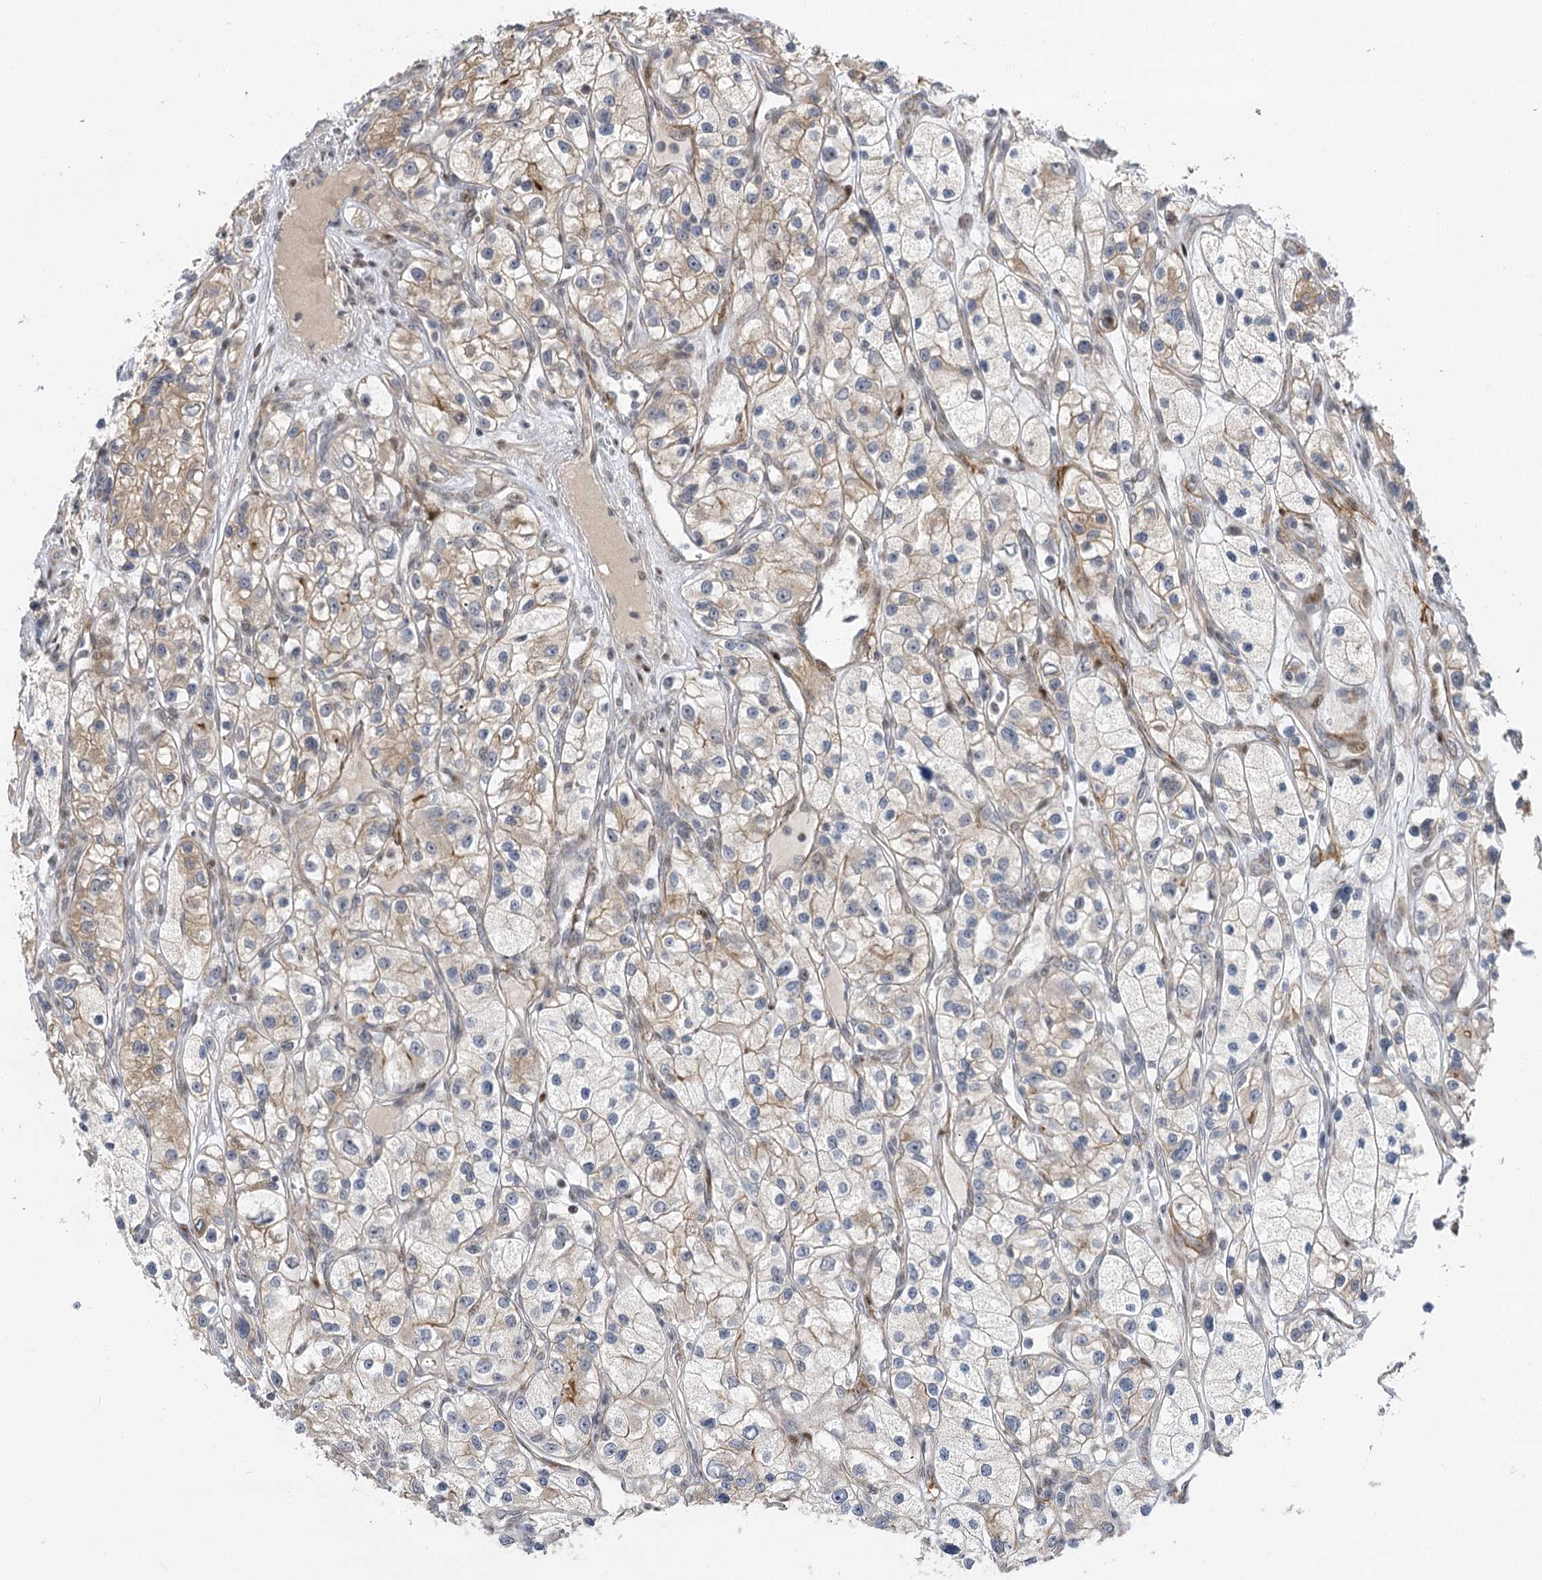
{"staining": {"intensity": "weak", "quantity": "<25%", "location": "cytoplasmic/membranous"}, "tissue": "renal cancer", "cell_type": "Tumor cells", "image_type": "cancer", "snomed": [{"axis": "morphology", "description": "Adenocarcinoma, NOS"}, {"axis": "topography", "description": "Kidney"}], "caption": "Renal cancer (adenocarcinoma) was stained to show a protein in brown. There is no significant staining in tumor cells.", "gene": "IL11RA", "patient": {"sex": "female", "age": 57}}